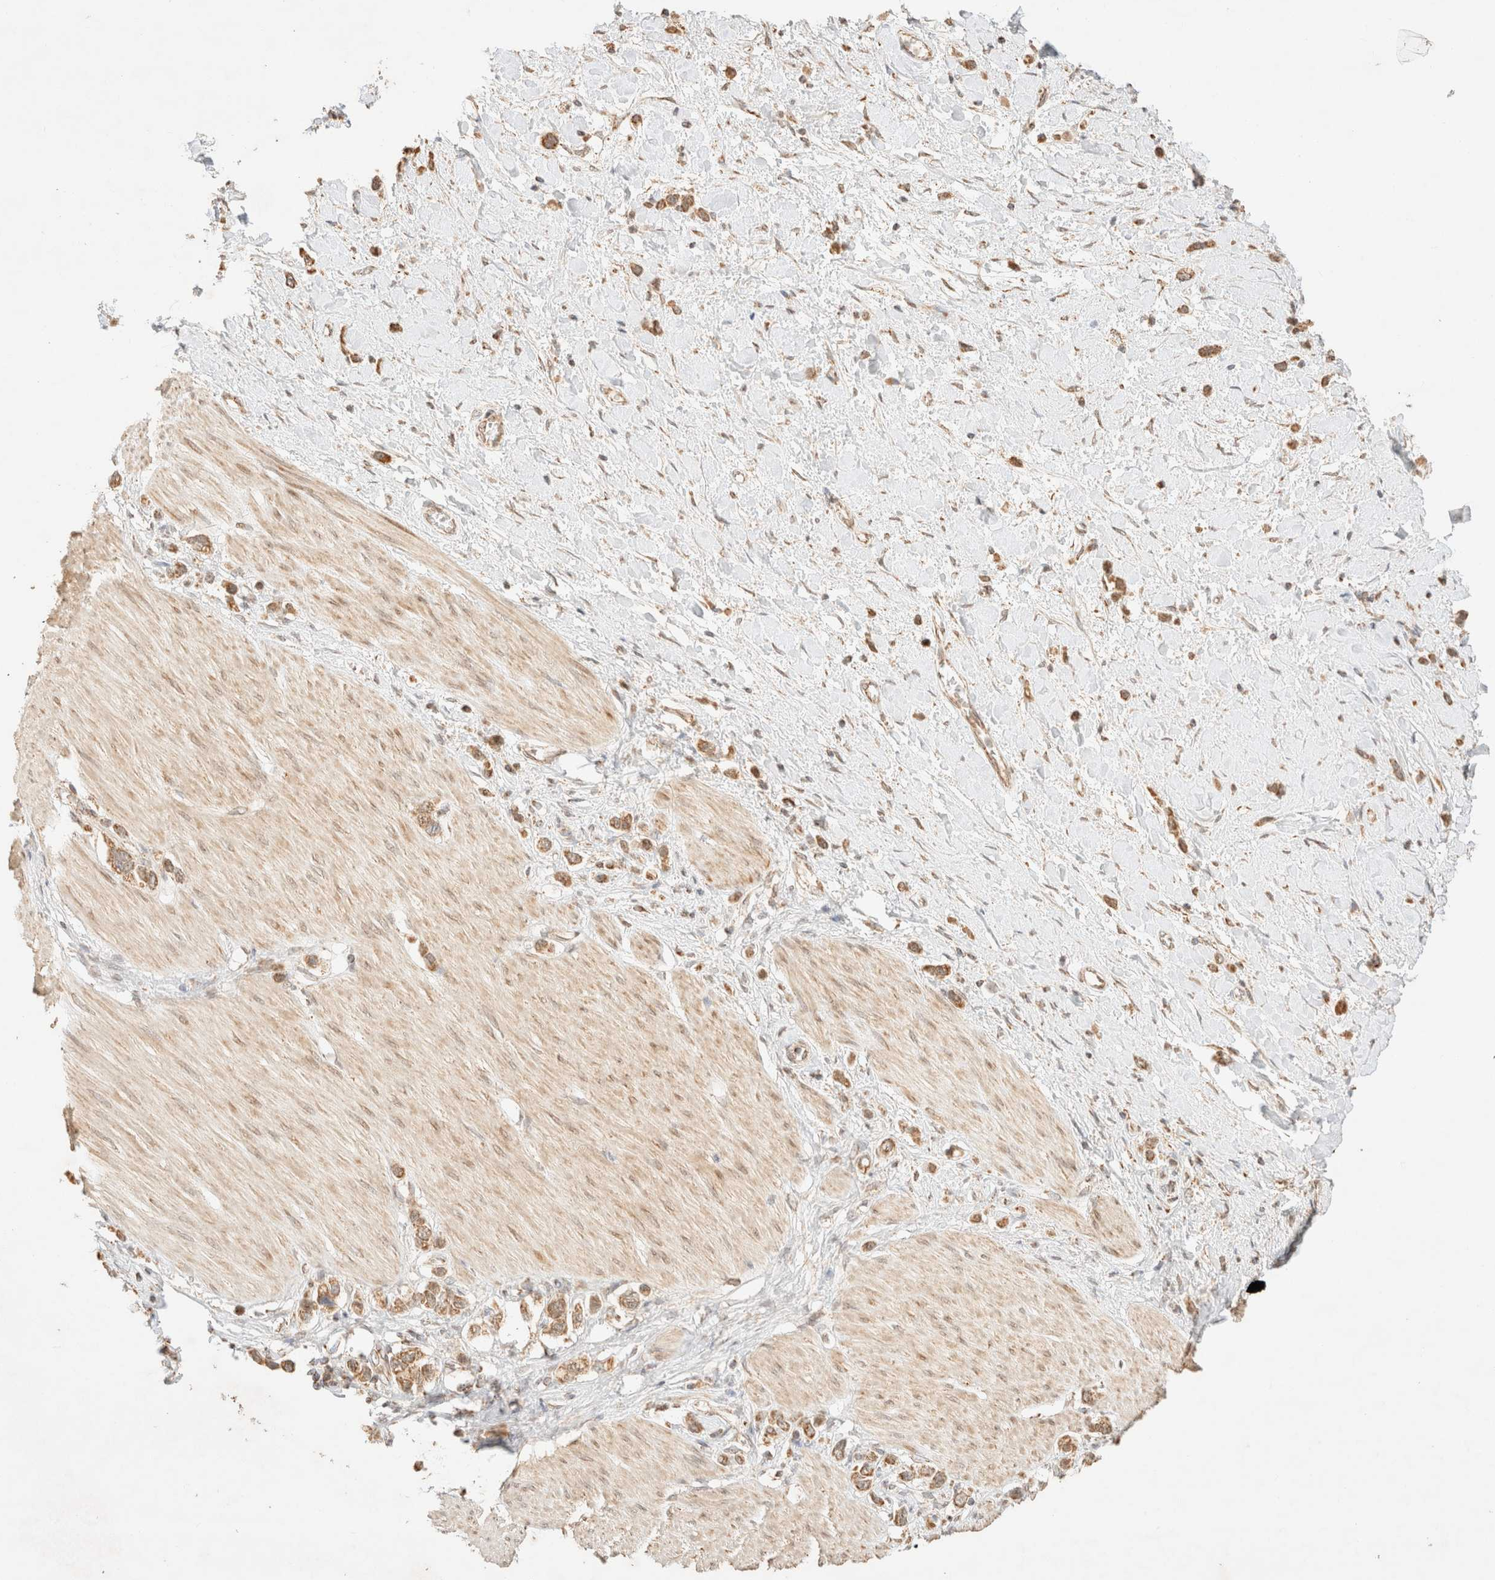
{"staining": {"intensity": "moderate", "quantity": ">75%", "location": "cytoplasmic/membranous"}, "tissue": "stomach cancer", "cell_type": "Tumor cells", "image_type": "cancer", "snomed": [{"axis": "morphology", "description": "Adenocarcinoma, NOS"}, {"axis": "topography", "description": "Stomach"}], "caption": "Stomach cancer tissue demonstrates moderate cytoplasmic/membranous positivity in about >75% of tumor cells, visualized by immunohistochemistry.", "gene": "TACO1", "patient": {"sex": "female", "age": 65}}